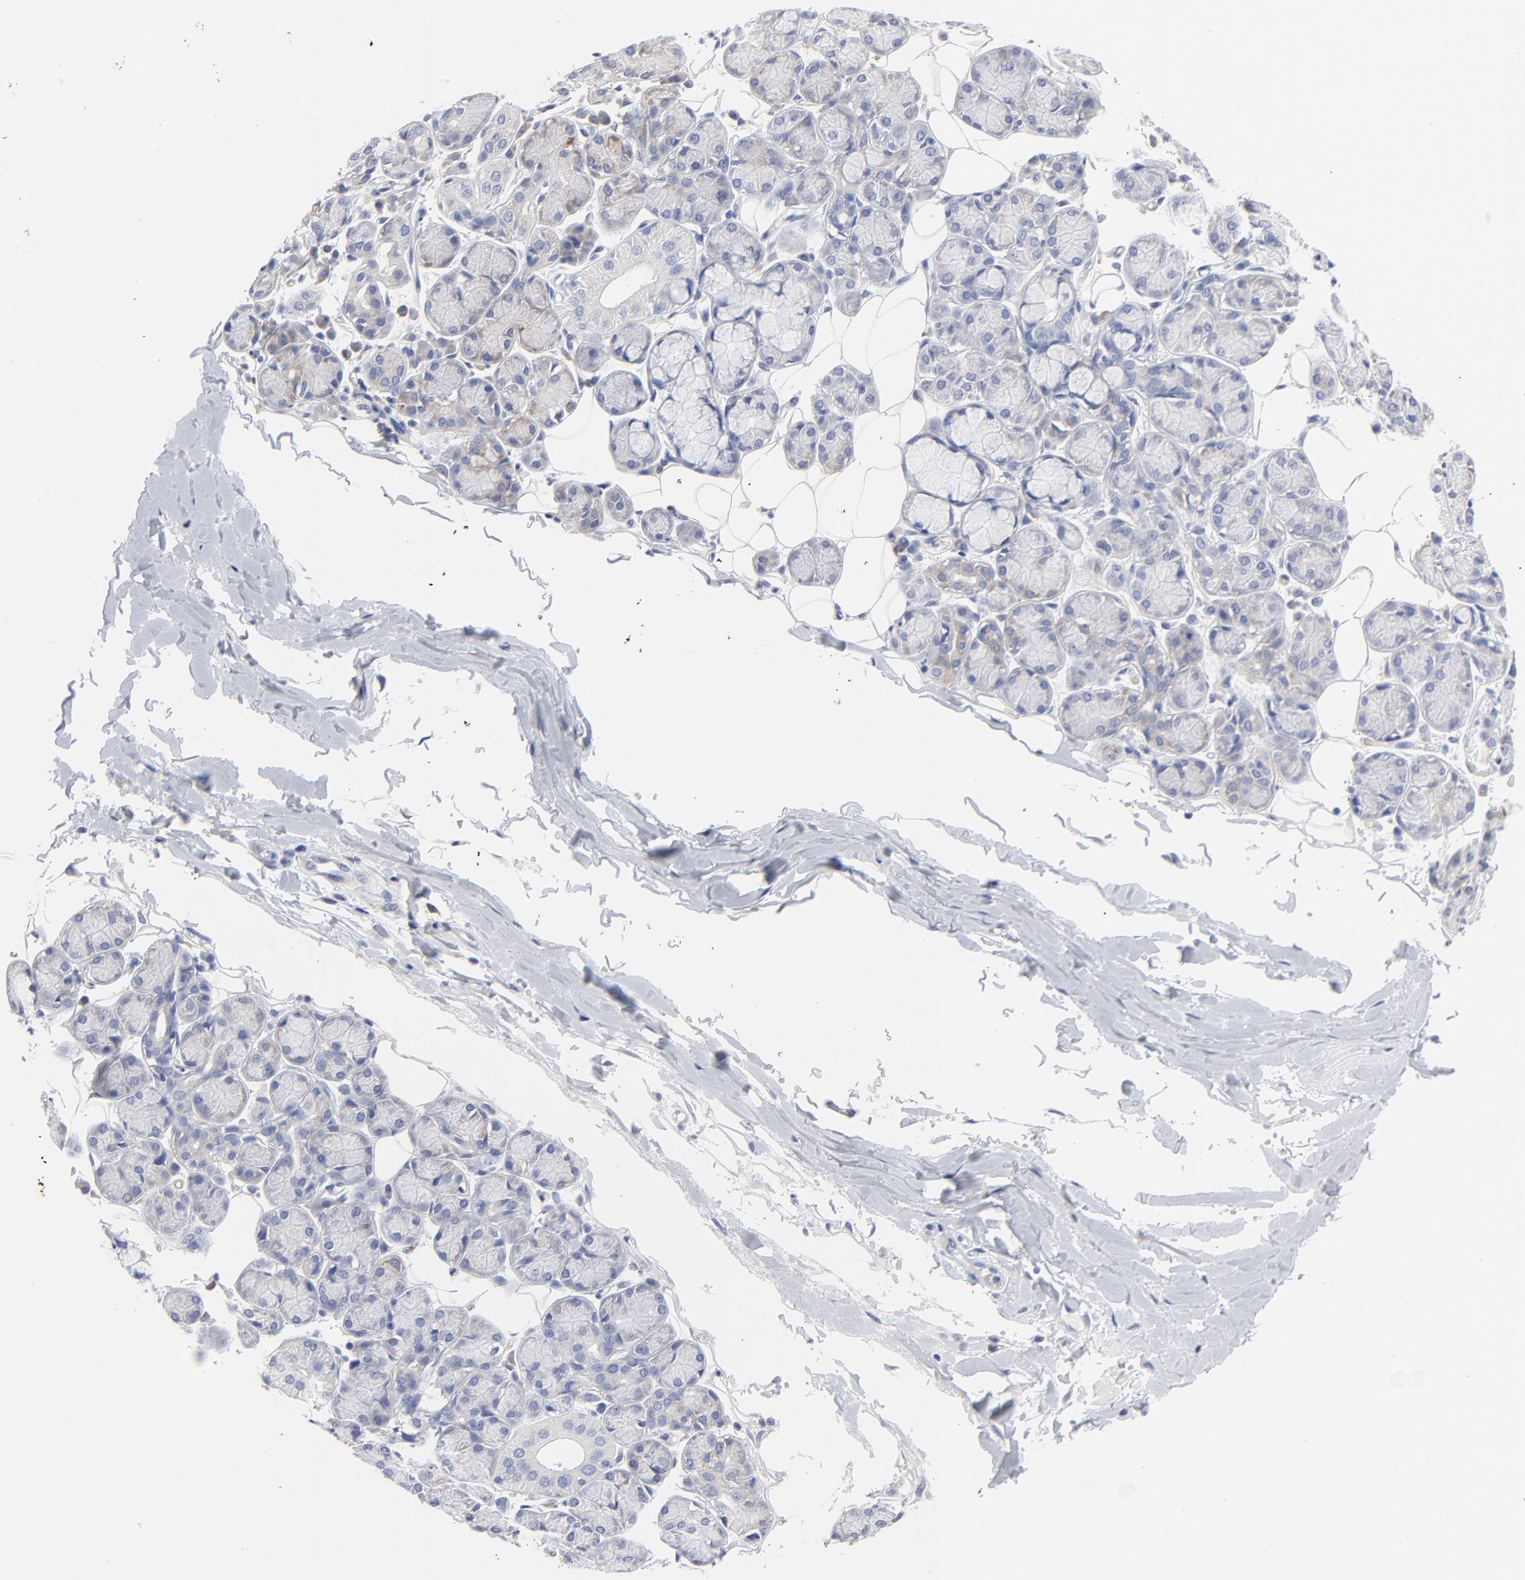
{"staining": {"intensity": "negative", "quantity": "none", "location": "none"}, "tissue": "salivary gland", "cell_type": "Glandular cells", "image_type": "normal", "snomed": [{"axis": "morphology", "description": "Normal tissue, NOS"}, {"axis": "topography", "description": "Salivary gland"}], "caption": "High power microscopy photomicrograph of an immunohistochemistry photomicrograph of normal salivary gland, revealing no significant staining in glandular cells.", "gene": "STAT2", "patient": {"sex": "male", "age": 54}}